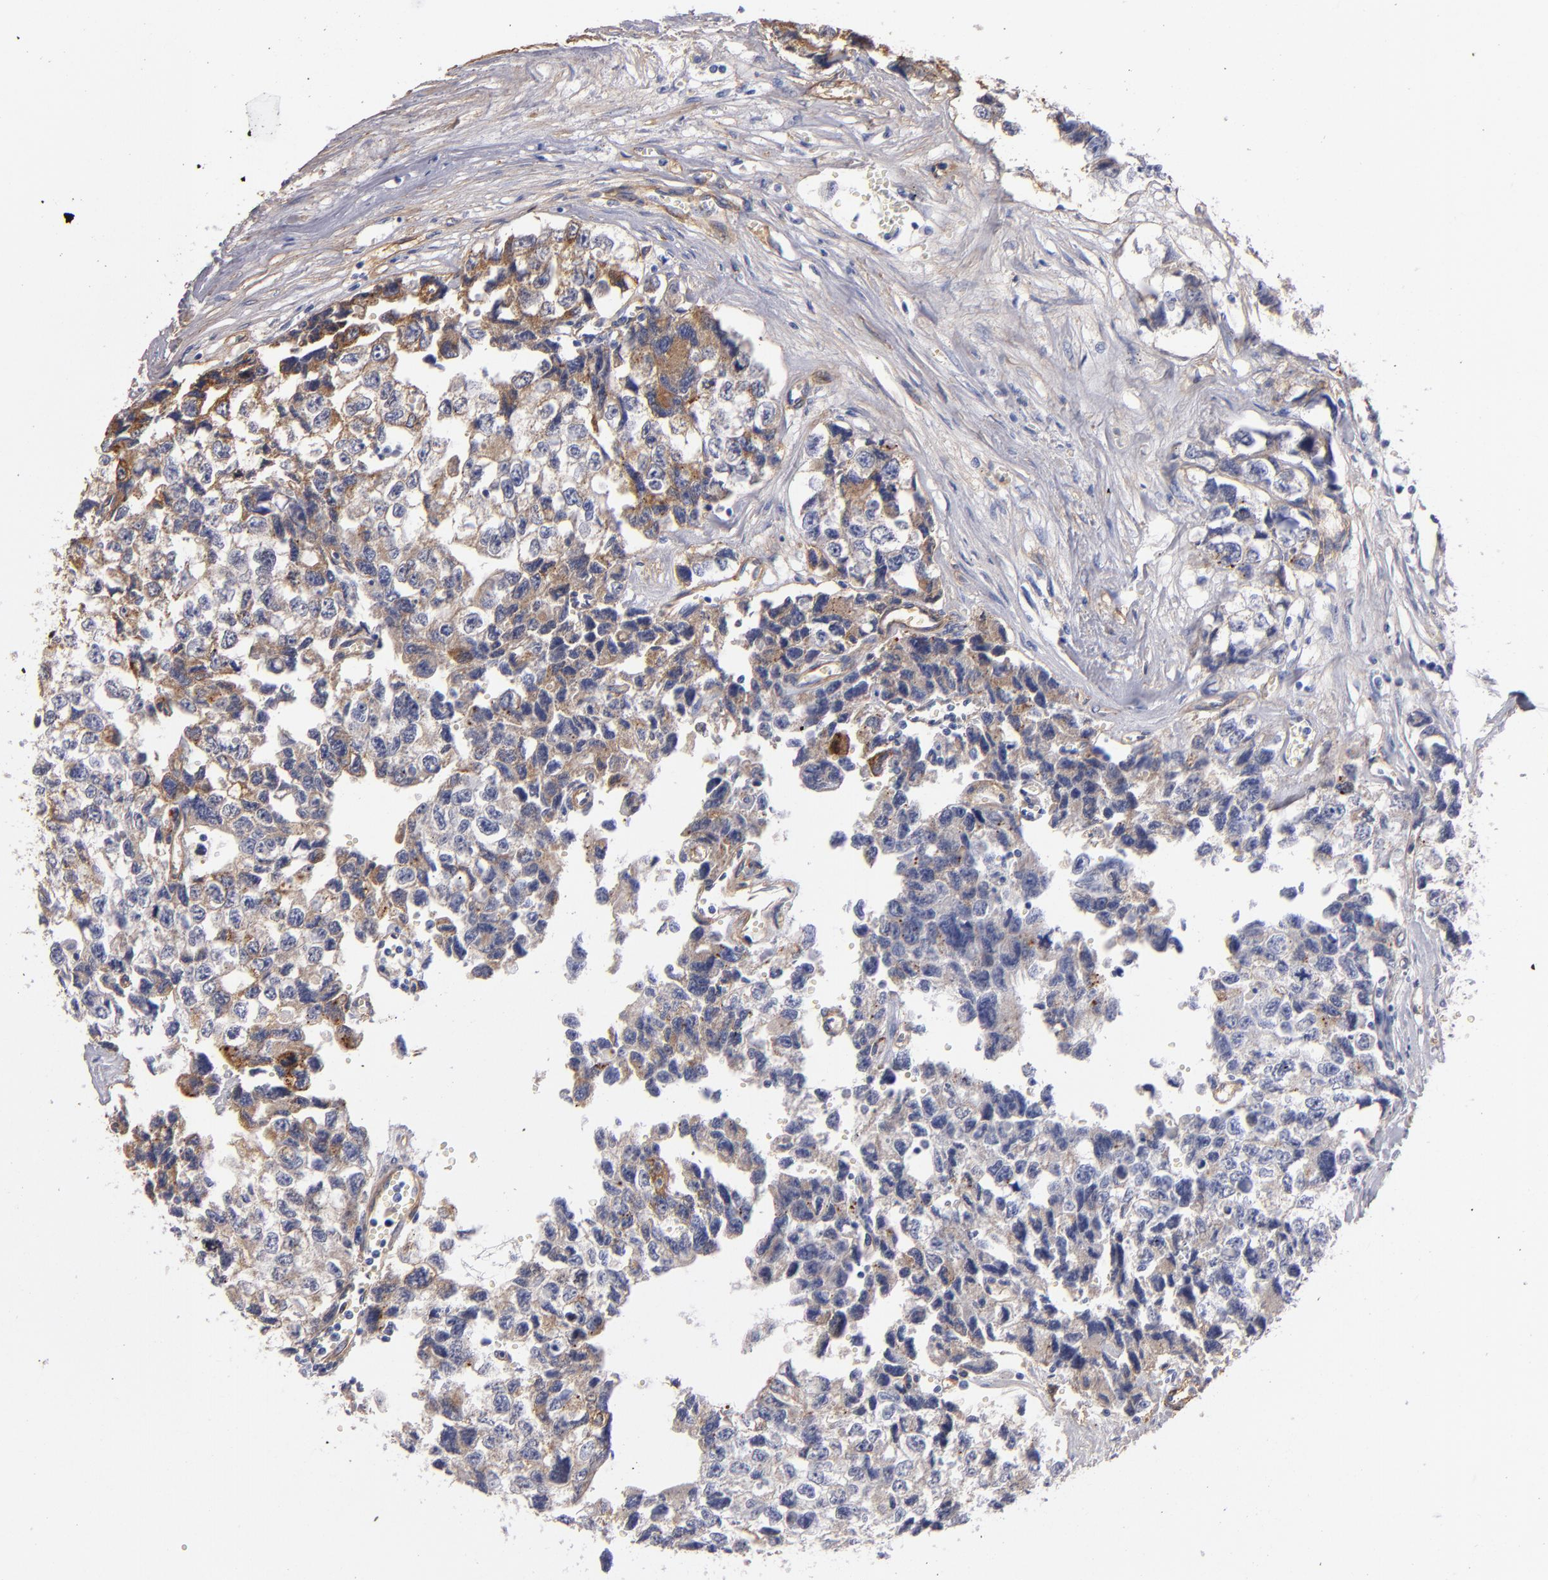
{"staining": {"intensity": "moderate", "quantity": ">75%", "location": "cytoplasmic/membranous"}, "tissue": "testis cancer", "cell_type": "Tumor cells", "image_type": "cancer", "snomed": [{"axis": "morphology", "description": "Carcinoma, Embryonal, NOS"}, {"axis": "topography", "description": "Testis"}], "caption": "Immunohistochemistry of embryonal carcinoma (testis) displays medium levels of moderate cytoplasmic/membranous expression in approximately >75% of tumor cells. (Stains: DAB (3,3'-diaminobenzidine) in brown, nuclei in blue, Microscopy: brightfield microscopy at high magnification).", "gene": "LAMC1", "patient": {"sex": "male", "age": 31}}